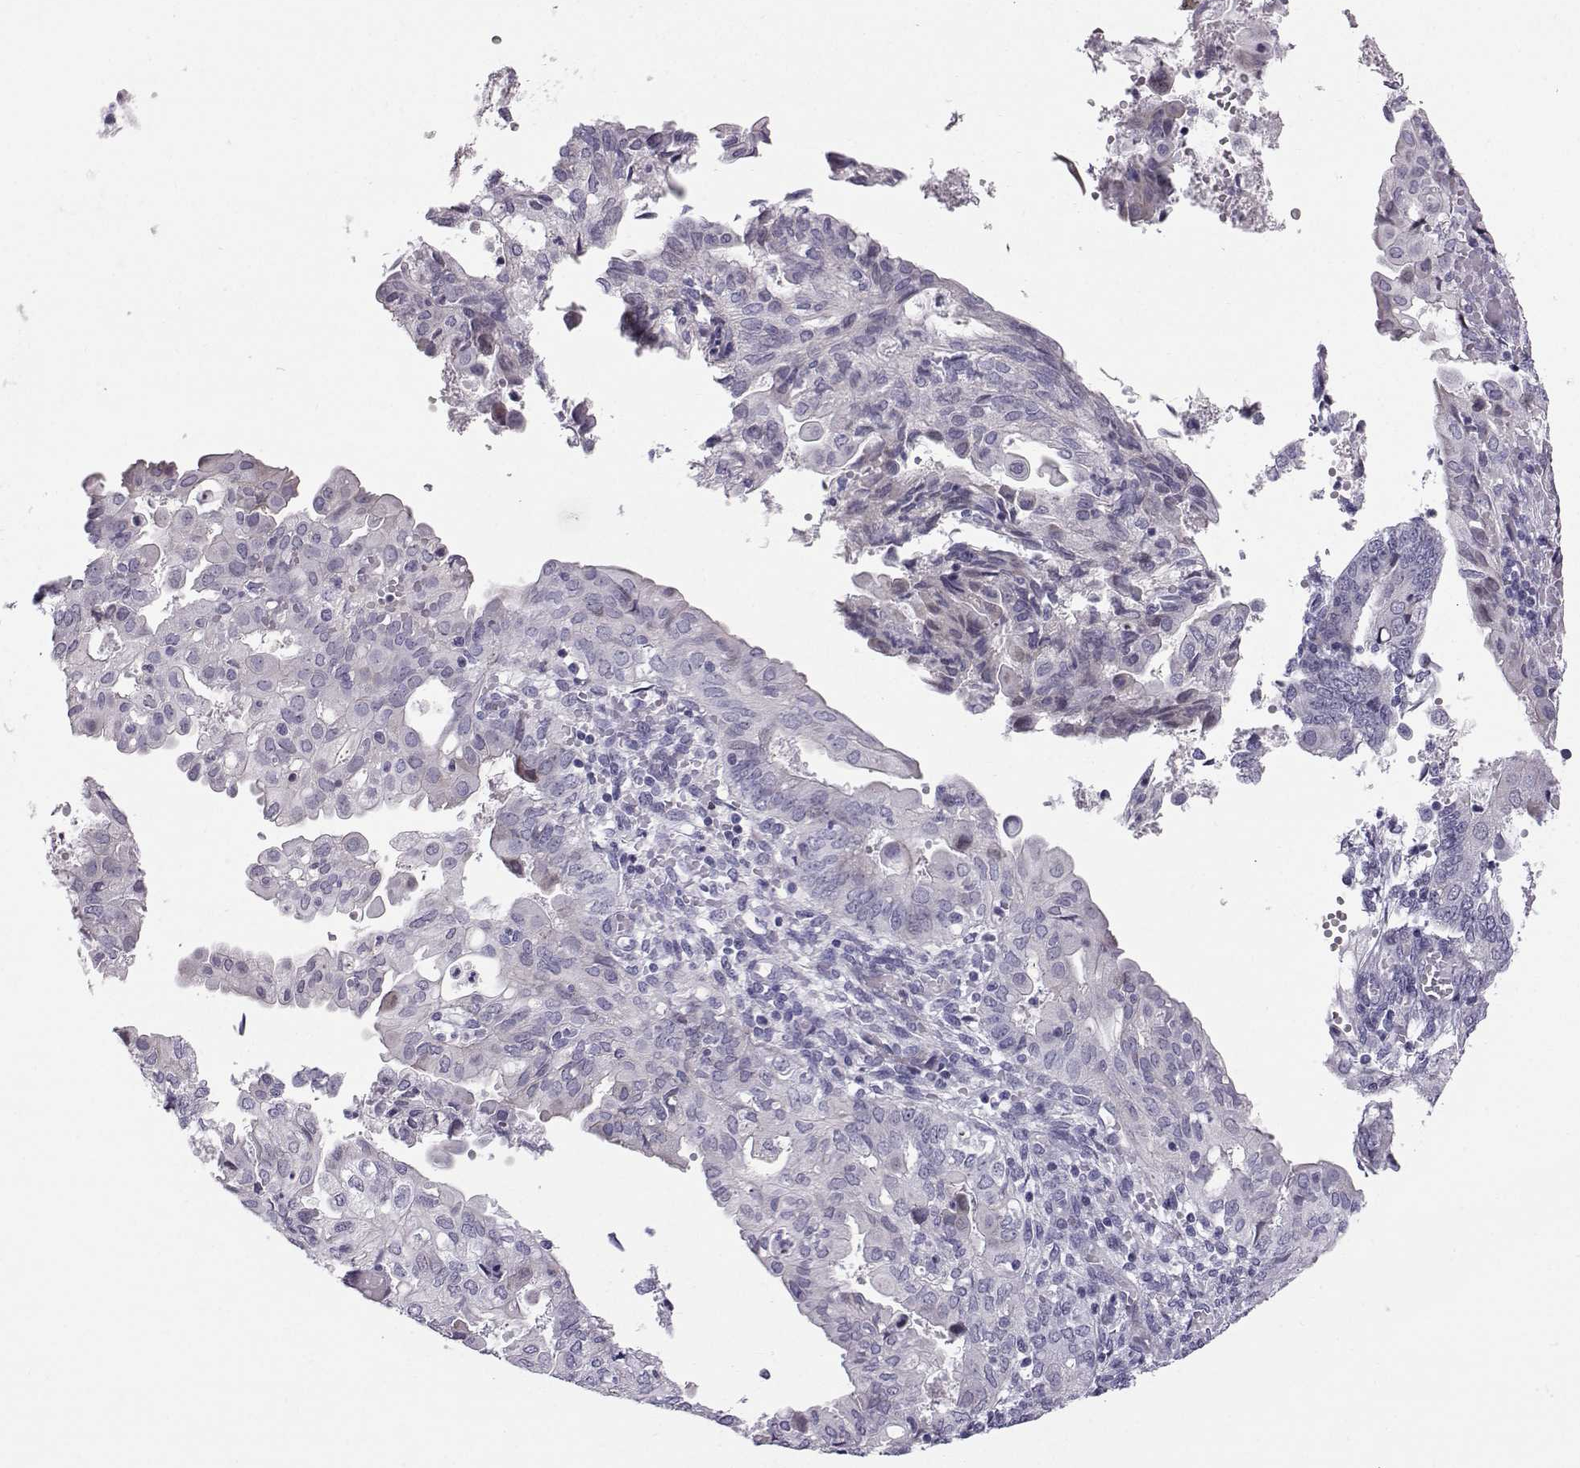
{"staining": {"intensity": "negative", "quantity": "none", "location": "none"}, "tissue": "endometrial cancer", "cell_type": "Tumor cells", "image_type": "cancer", "snomed": [{"axis": "morphology", "description": "Adenocarcinoma, NOS"}, {"axis": "topography", "description": "Endometrium"}], "caption": "Immunohistochemistry photomicrograph of human adenocarcinoma (endometrial) stained for a protein (brown), which displays no positivity in tumor cells.", "gene": "DMRT3", "patient": {"sex": "female", "age": 68}}